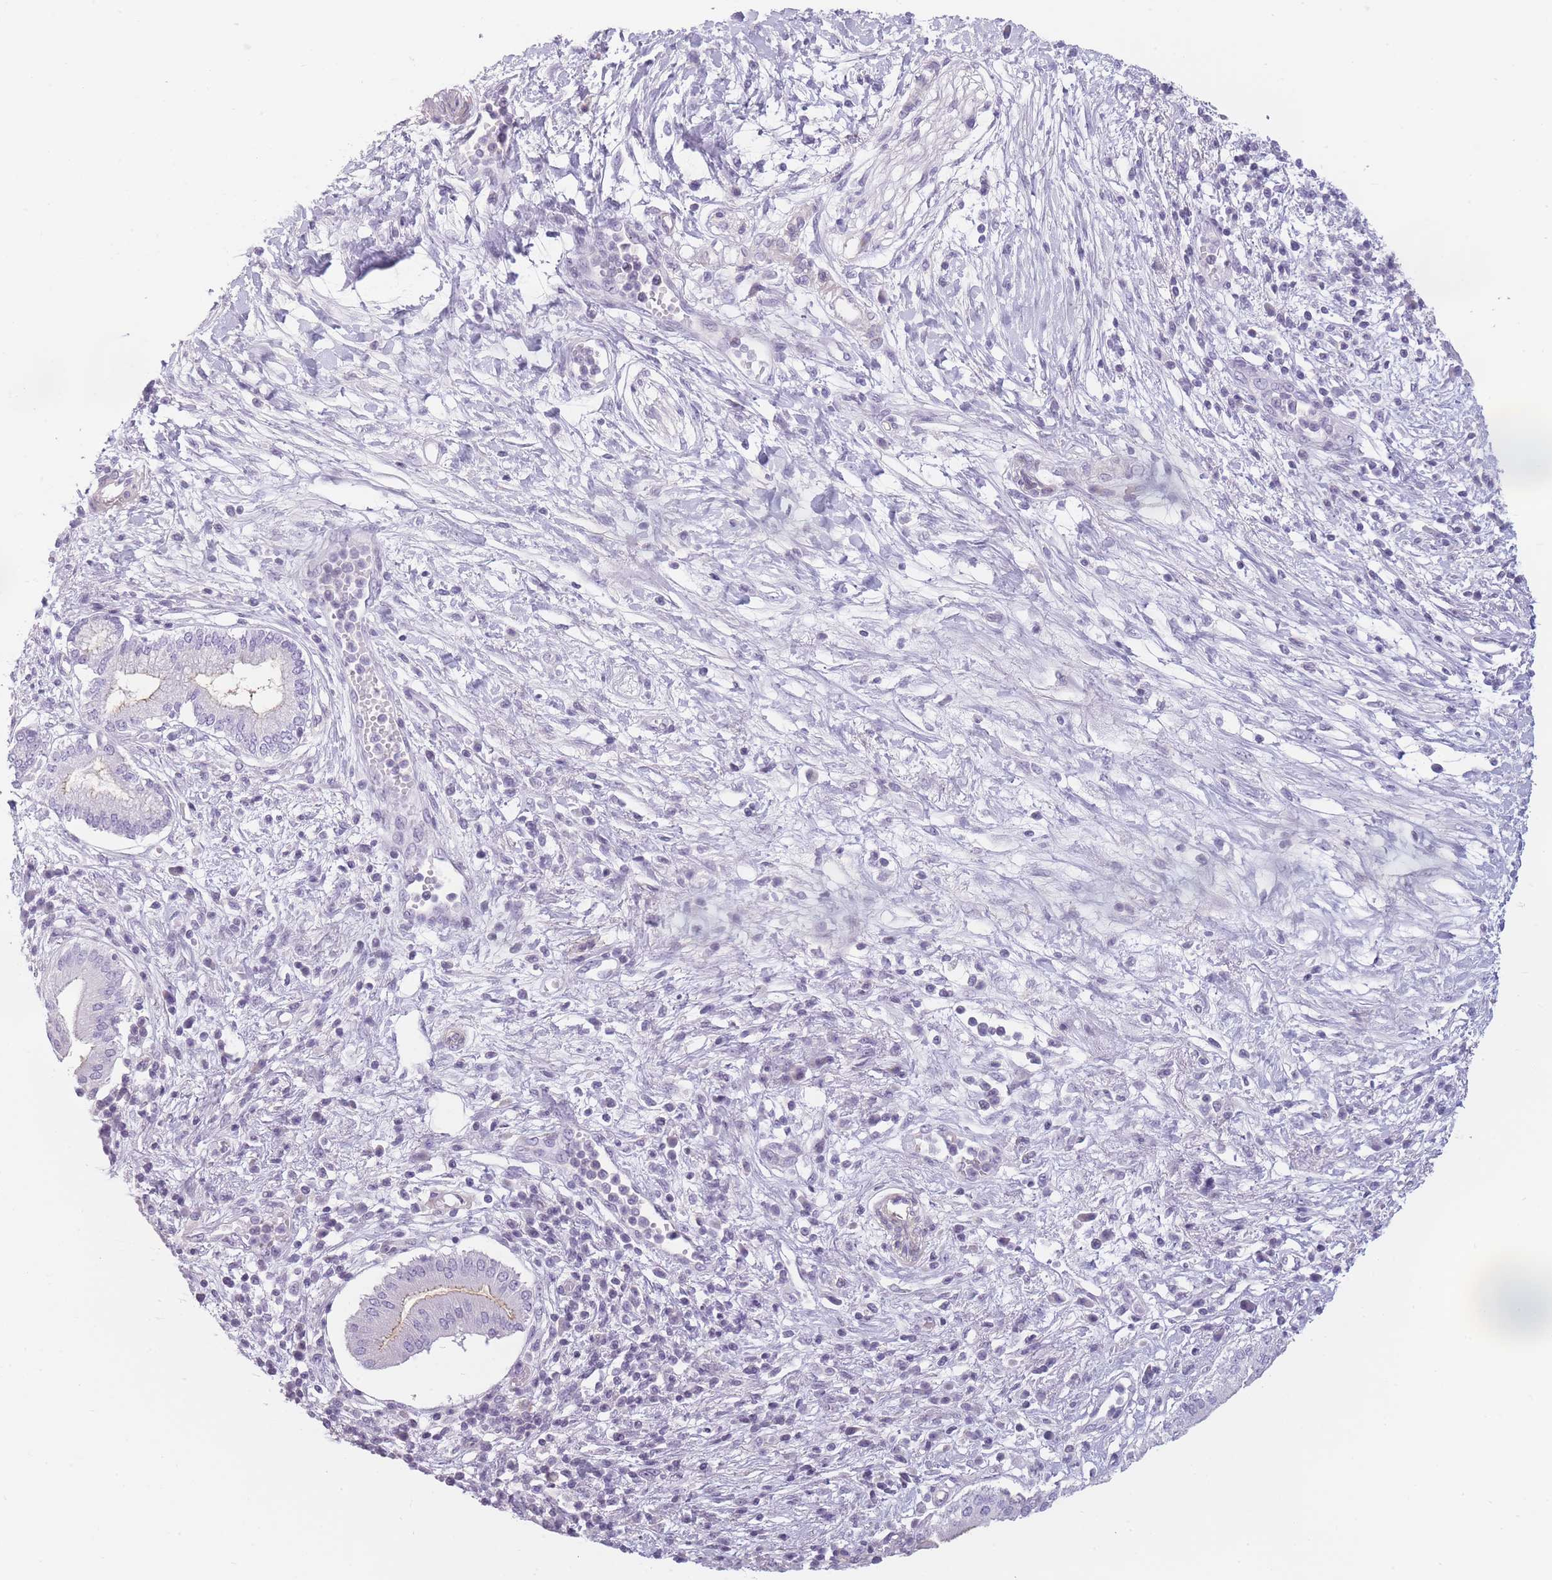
{"staining": {"intensity": "negative", "quantity": "none", "location": "none"}, "tissue": "pancreatic cancer", "cell_type": "Tumor cells", "image_type": "cancer", "snomed": [{"axis": "morphology", "description": "Adenocarcinoma, NOS"}, {"axis": "topography", "description": "Pancreas"}], "caption": "Human pancreatic adenocarcinoma stained for a protein using IHC shows no staining in tumor cells.", "gene": "GGT1", "patient": {"sex": "male", "age": 68}}